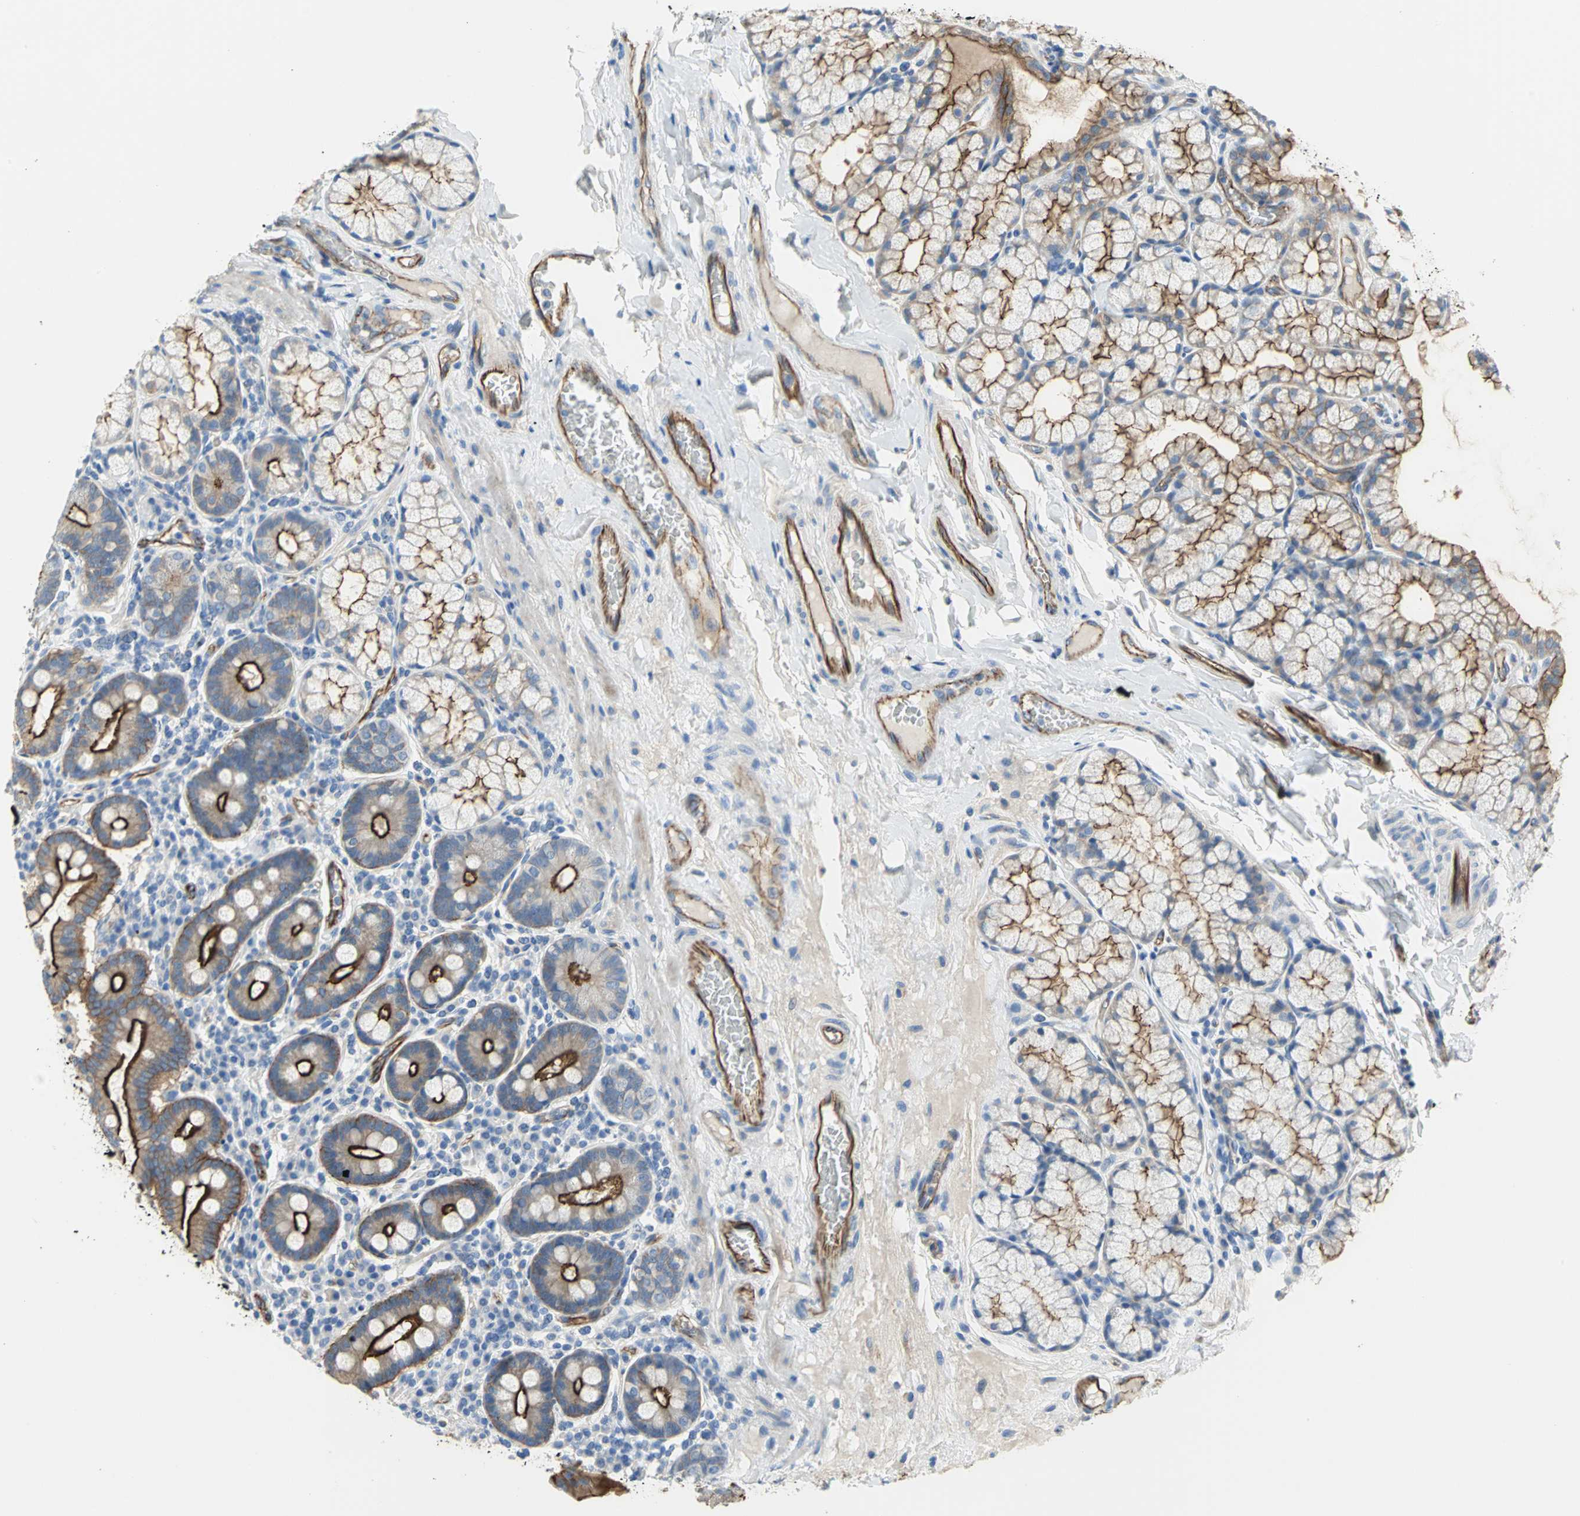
{"staining": {"intensity": "strong", "quantity": ">75%", "location": "cytoplasmic/membranous"}, "tissue": "duodenum", "cell_type": "Glandular cells", "image_type": "normal", "snomed": [{"axis": "morphology", "description": "Normal tissue, NOS"}, {"axis": "topography", "description": "Duodenum"}], "caption": "Immunohistochemistry (DAB (3,3'-diaminobenzidine)) staining of unremarkable human duodenum demonstrates strong cytoplasmic/membranous protein positivity in about >75% of glandular cells. Using DAB (brown) and hematoxylin (blue) stains, captured at high magnification using brightfield microscopy.", "gene": "FLNB", "patient": {"sex": "male", "age": 50}}